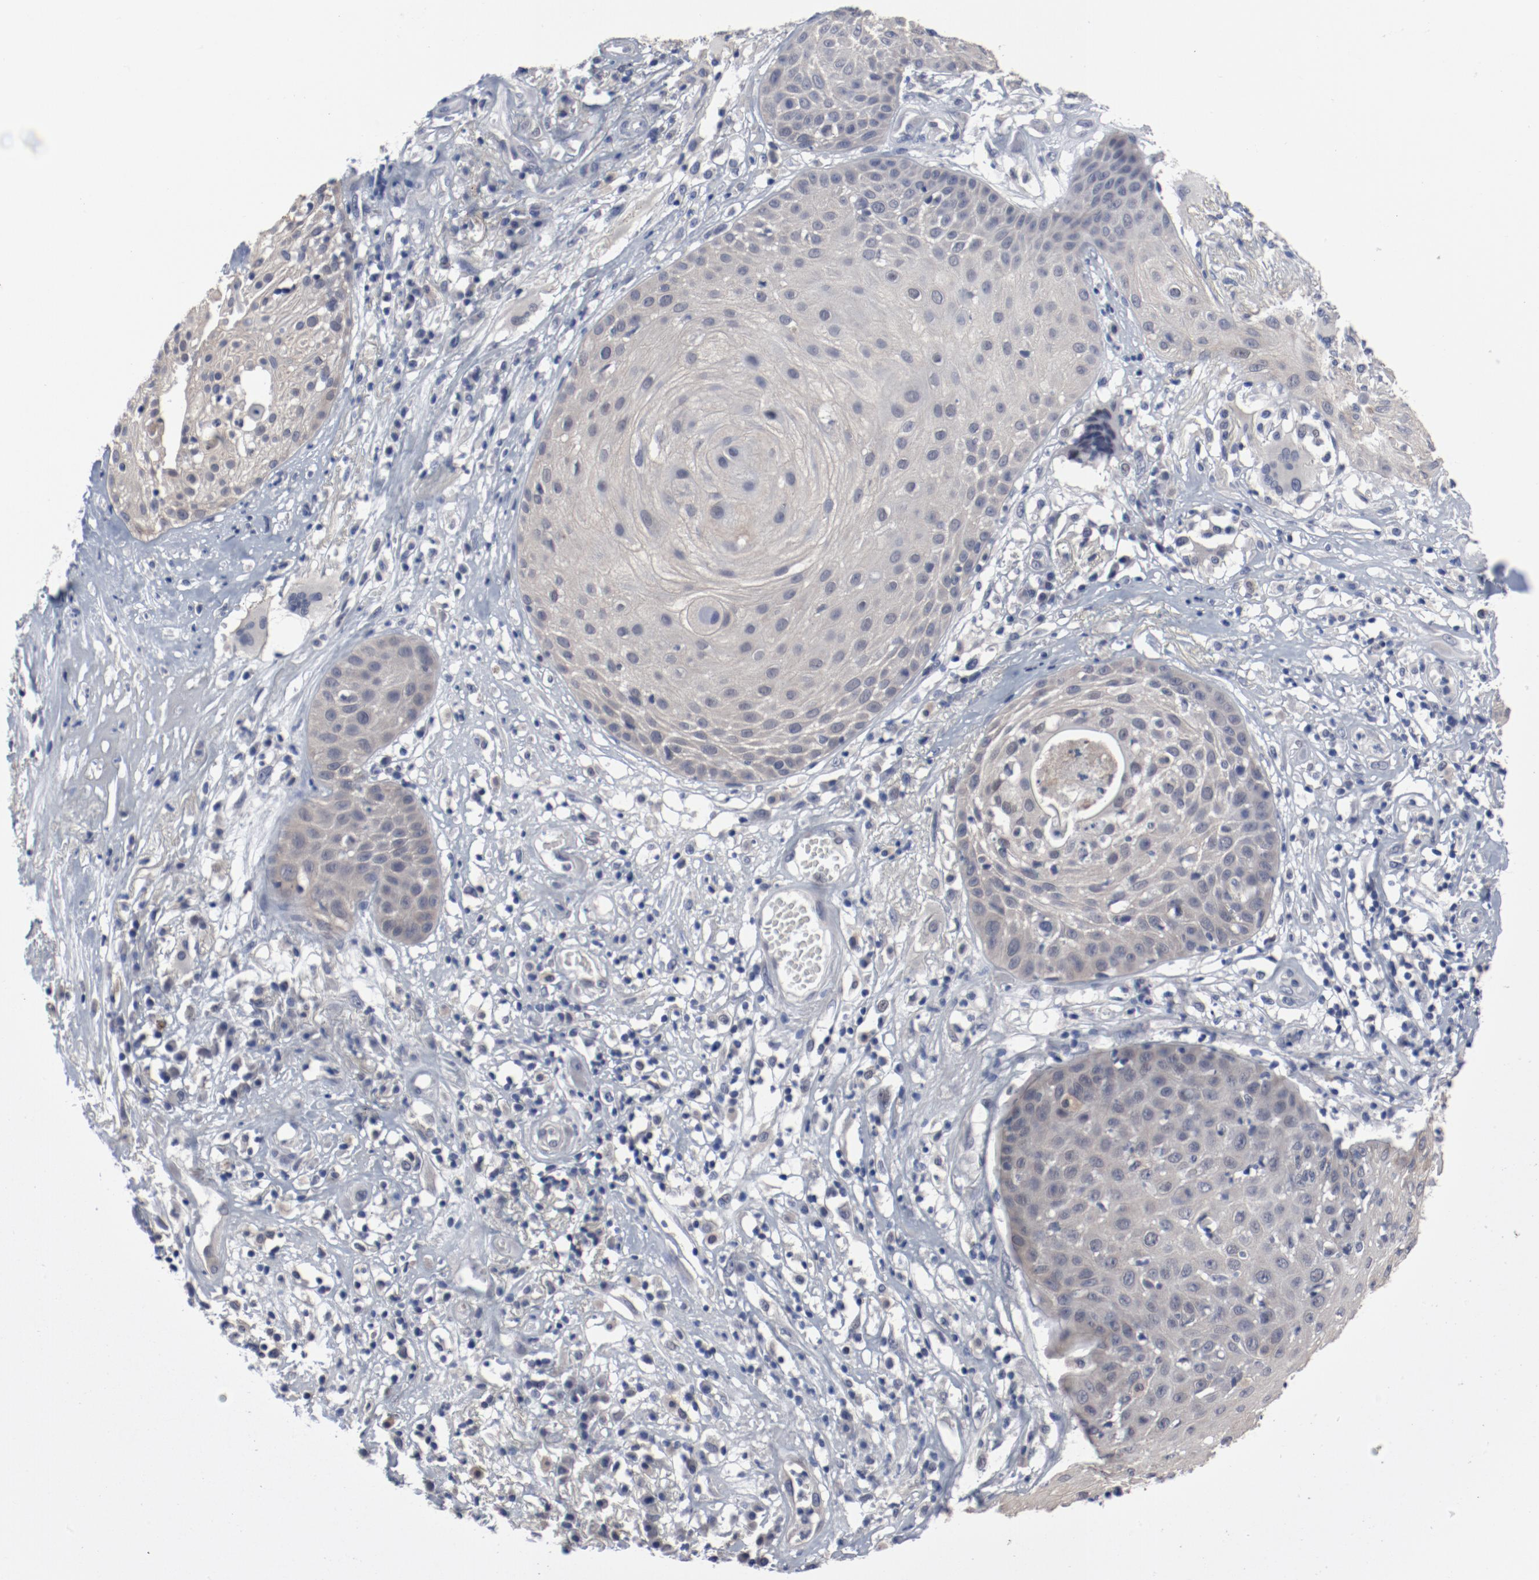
{"staining": {"intensity": "negative", "quantity": "none", "location": "none"}, "tissue": "skin cancer", "cell_type": "Tumor cells", "image_type": "cancer", "snomed": [{"axis": "morphology", "description": "Squamous cell carcinoma, NOS"}, {"axis": "topography", "description": "Skin"}], "caption": "Skin squamous cell carcinoma was stained to show a protein in brown. There is no significant positivity in tumor cells.", "gene": "ANKLE2", "patient": {"sex": "male", "age": 65}}